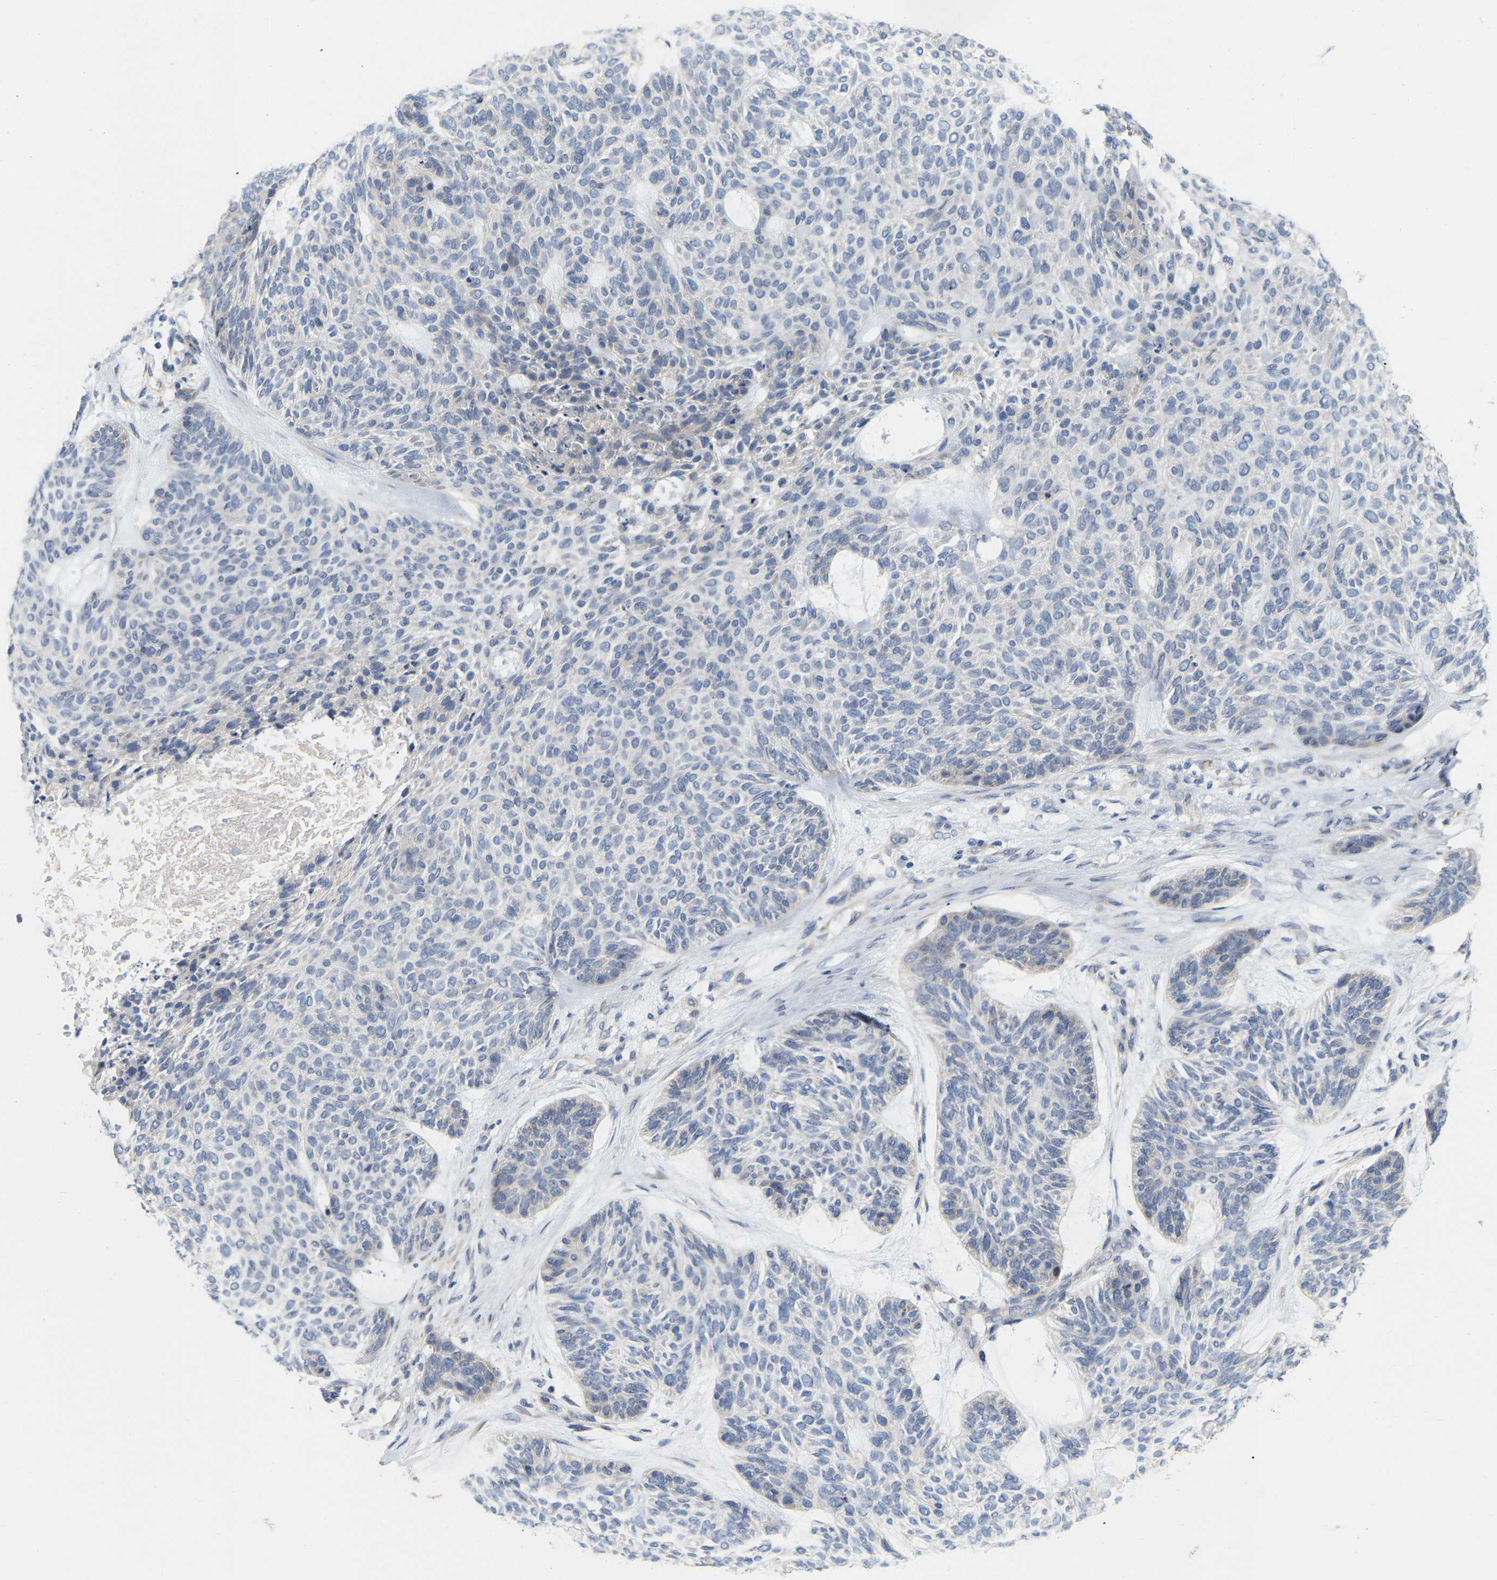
{"staining": {"intensity": "negative", "quantity": "none", "location": "none"}, "tissue": "skin cancer", "cell_type": "Tumor cells", "image_type": "cancer", "snomed": [{"axis": "morphology", "description": "Basal cell carcinoma"}, {"axis": "topography", "description": "Skin"}], "caption": "This is a photomicrograph of immunohistochemistry (IHC) staining of skin cancer (basal cell carcinoma), which shows no expression in tumor cells. Nuclei are stained in blue.", "gene": "SSH1", "patient": {"sex": "male", "age": 55}}